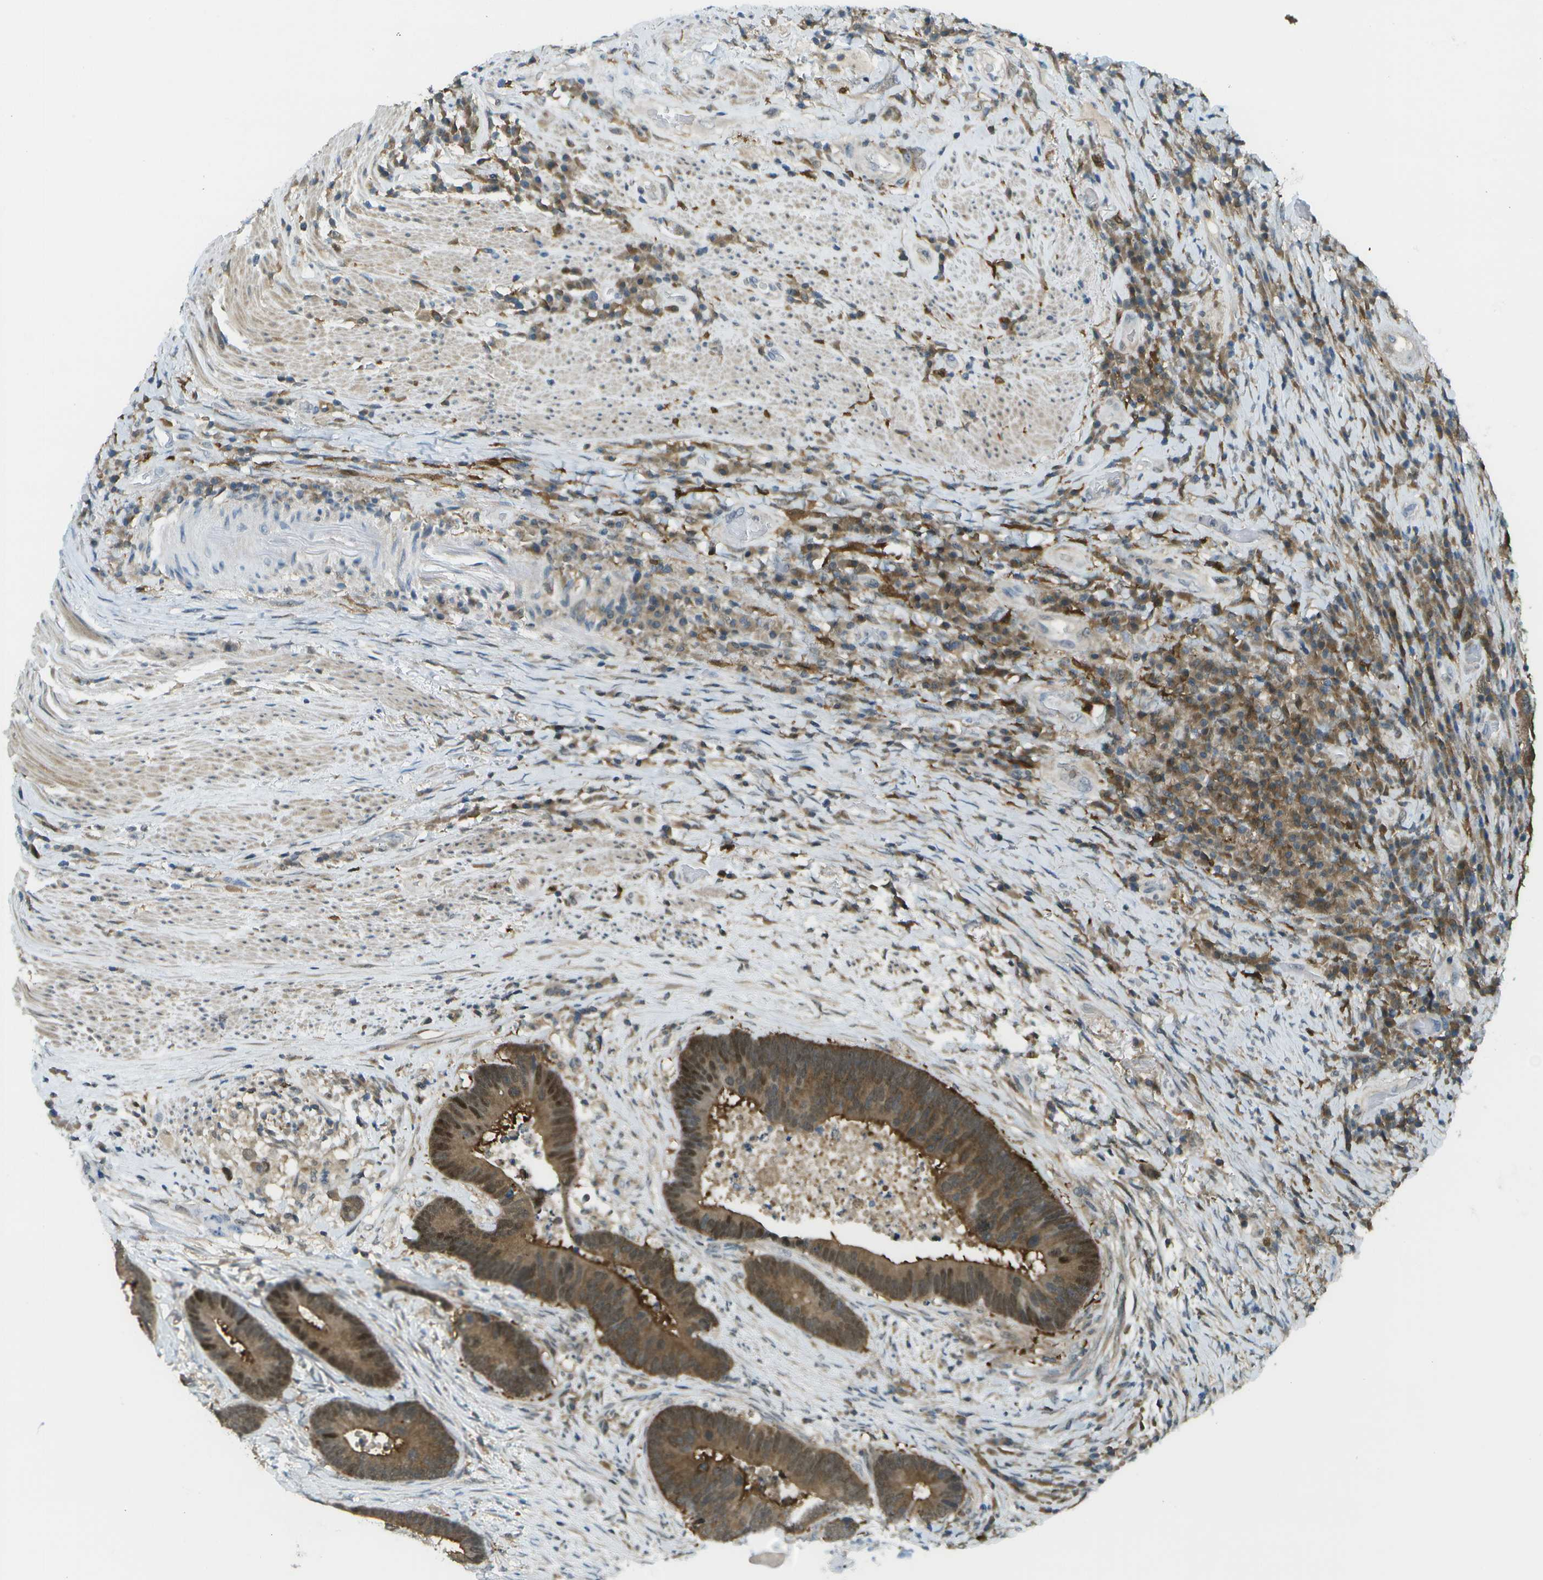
{"staining": {"intensity": "strong", "quantity": ">75%", "location": "cytoplasmic/membranous,nuclear"}, "tissue": "colorectal cancer", "cell_type": "Tumor cells", "image_type": "cancer", "snomed": [{"axis": "morphology", "description": "Adenocarcinoma, NOS"}, {"axis": "topography", "description": "Rectum"}], "caption": "High-magnification brightfield microscopy of colorectal cancer stained with DAB (3,3'-diaminobenzidine) (brown) and counterstained with hematoxylin (blue). tumor cells exhibit strong cytoplasmic/membranous and nuclear staining is appreciated in approximately>75% of cells.", "gene": "CDH23", "patient": {"sex": "female", "age": 89}}